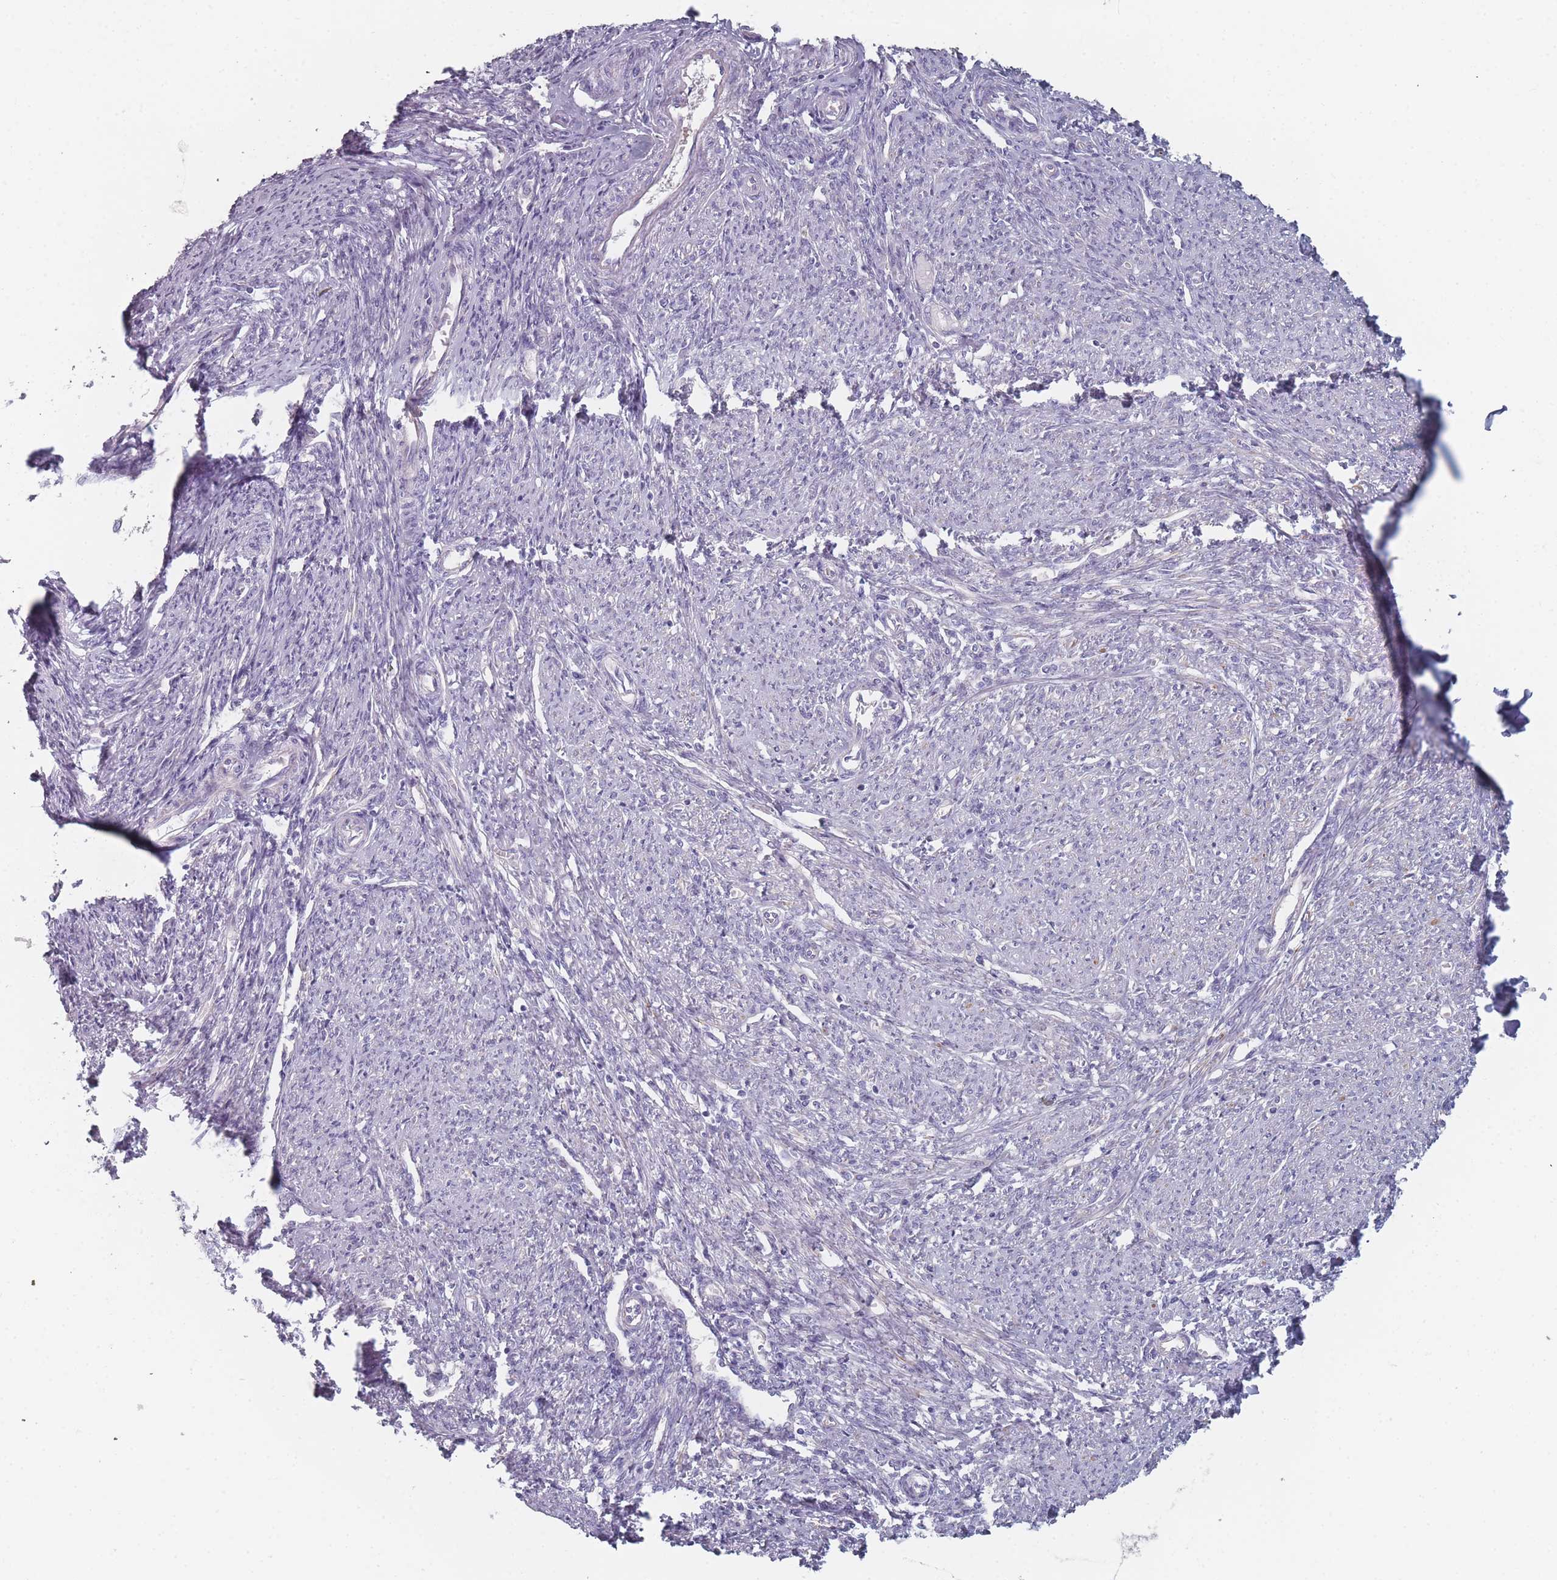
{"staining": {"intensity": "moderate", "quantity": "<25%", "location": "cytoplasmic/membranous"}, "tissue": "smooth muscle", "cell_type": "Smooth muscle cells", "image_type": "normal", "snomed": [{"axis": "morphology", "description": "Normal tissue, NOS"}, {"axis": "topography", "description": "Smooth muscle"}, {"axis": "topography", "description": "Uterus"}], "caption": "Normal smooth muscle was stained to show a protein in brown. There is low levels of moderate cytoplasmic/membranous positivity in approximately <25% of smooth muscle cells. (DAB IHC with brightfield microscopy, high magnification).", "gene": "CACNG5", "patient": {"sex": "female", "age": 59}}